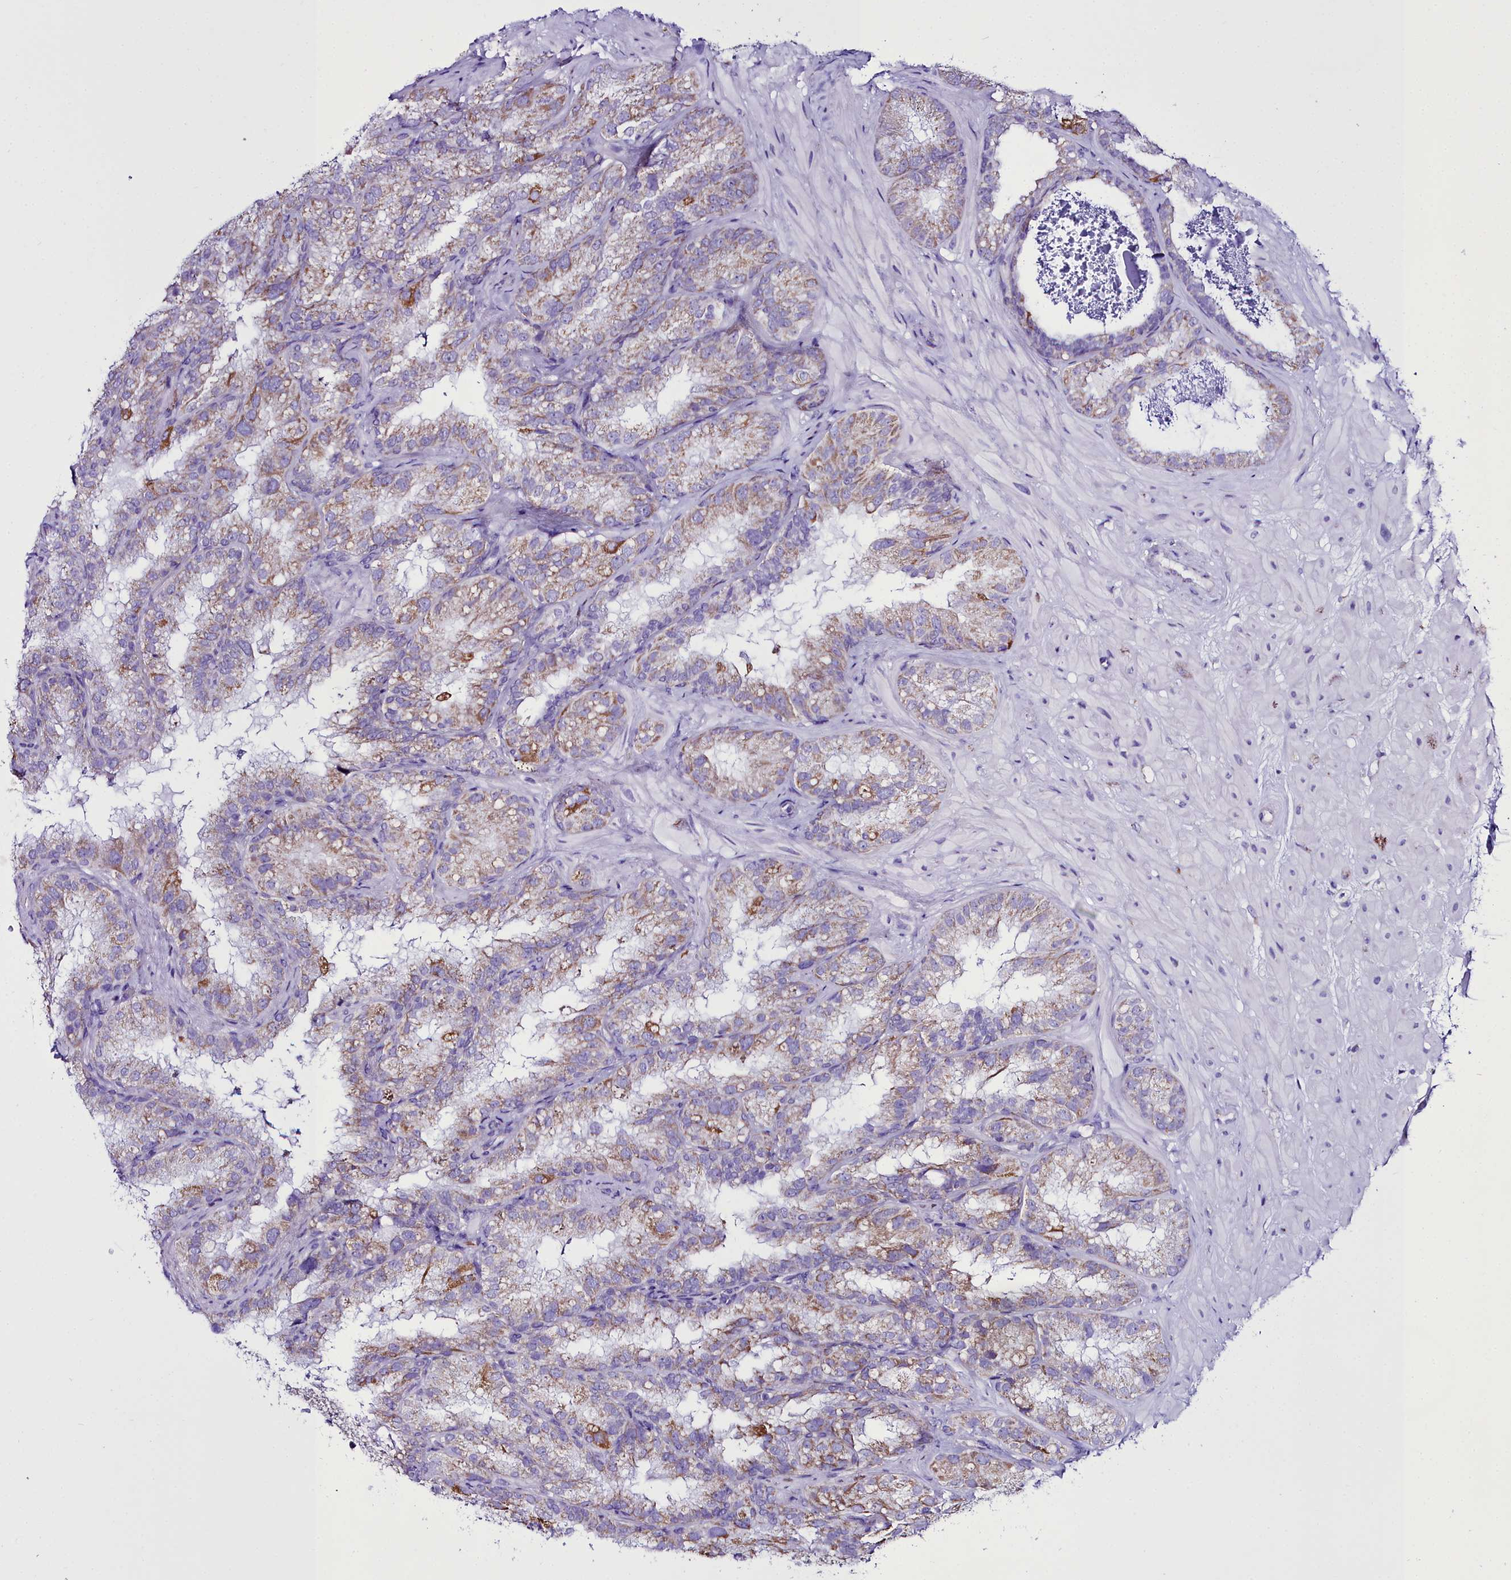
{"staining": {"intensity": "moderate", "quantity": "<25%", "location": "cytoplasmic/membranous"}, "tissue": "seminal vesicle", "cell_type": "Glandular cells", "image_type": "normal", "snomed": [{"axis": "morphology", "description": "Normal tissue, NOS"}, {"axis": "topography", "description": "Seminal veicle"}], "caption": "This micrograph shows immunohistochemistry (IHC) staining of unremarkable human seminal vesicle, with low moderate cytoplasmic/membranous positivity in approximately <25% of glandular cells.", "gene": "WDFY3", "patient": {"sex": "male", "age": 58}}